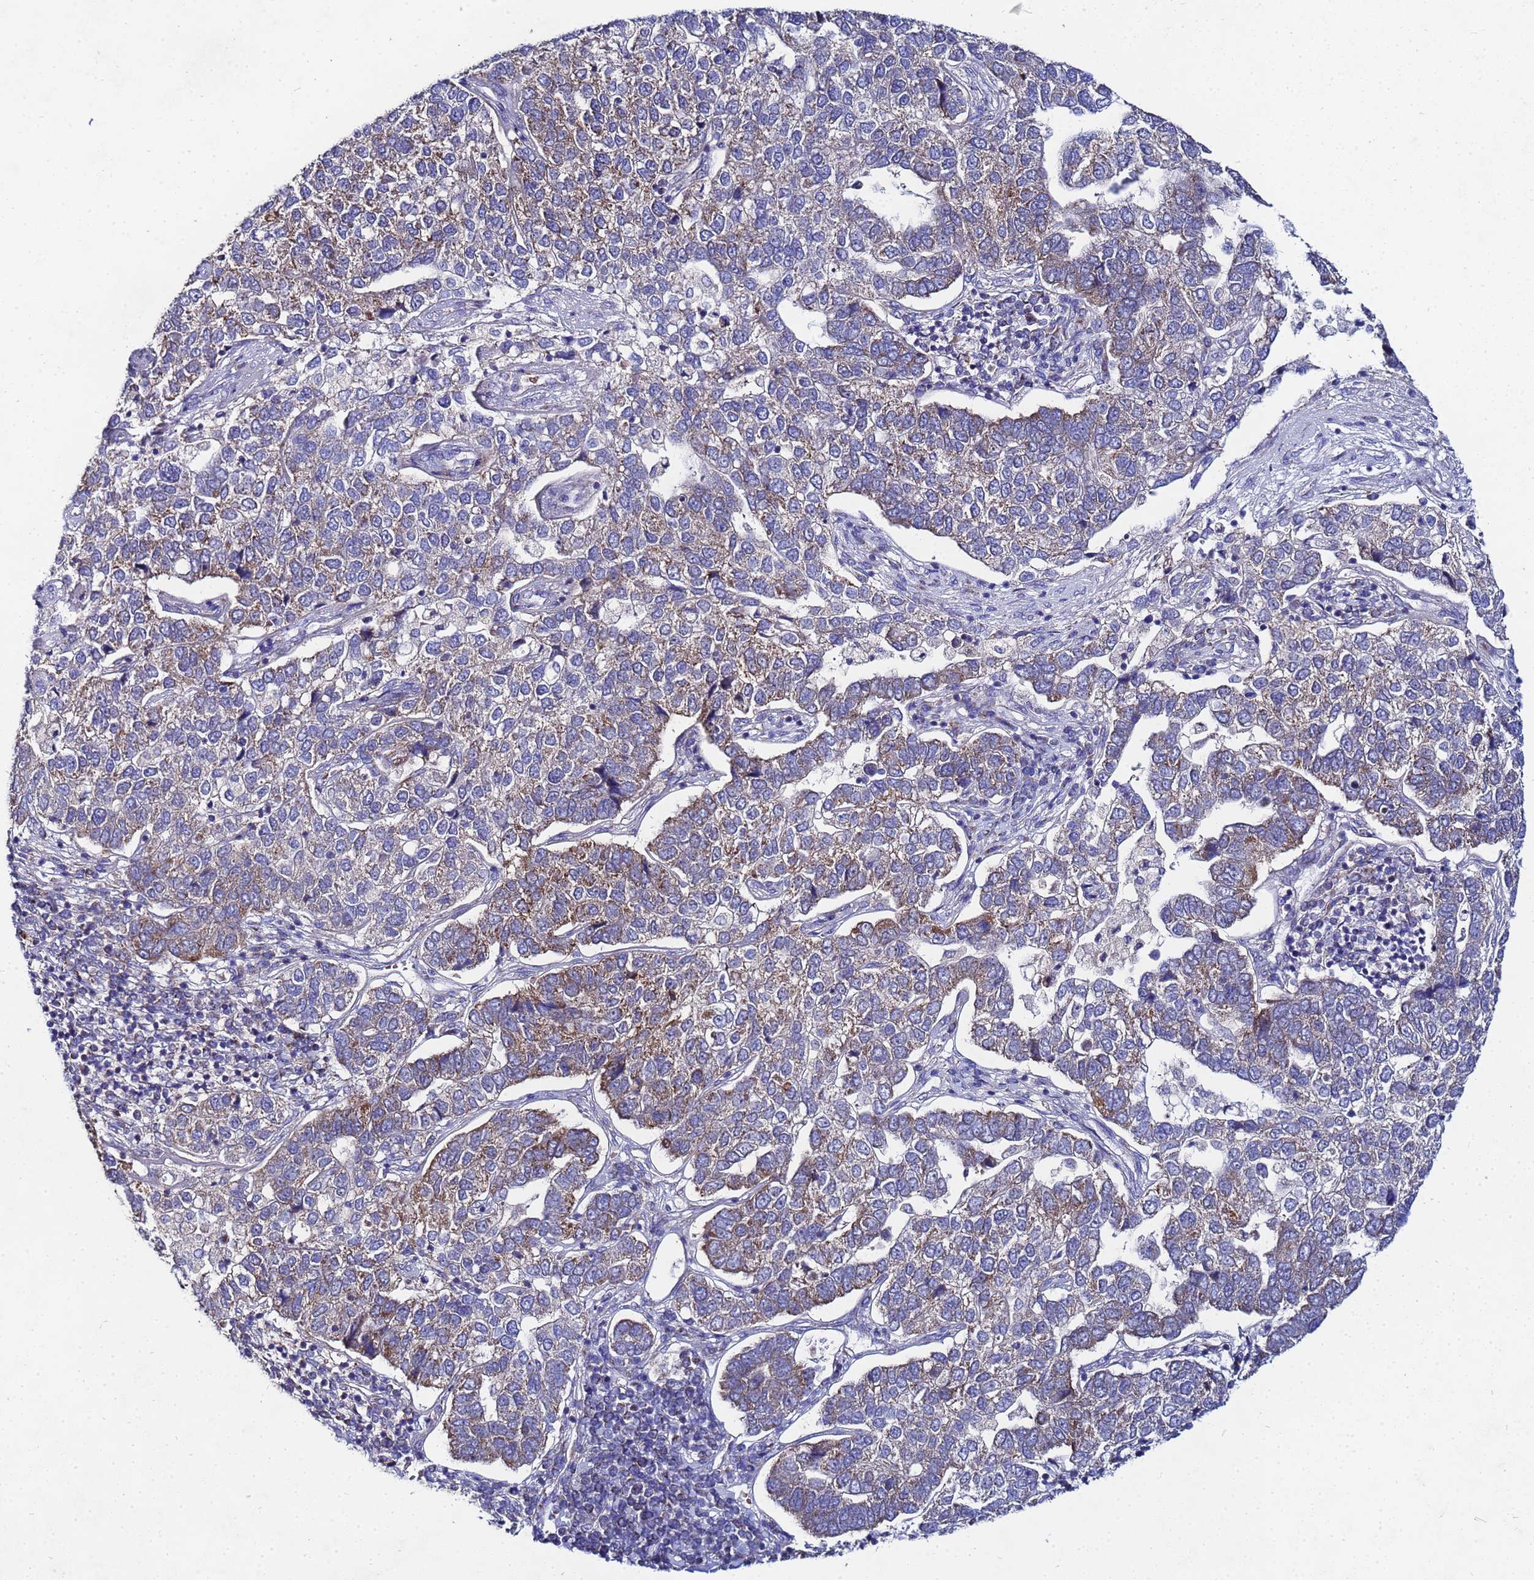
{"staining": {"intensity": "moderate", "quantity": "25%-75%", "location": "cytoplasmic/membranous"}, "tissue": "pancreatic cancer", "cell_type": "Tumor cells", "image_type": "cancer", "snomed": [{"axis": "morphology", "description": "Adenocarcinoma, NOS"}, {"axis": "topography", "description": "Pancreas"}], "caption": "Pancreatic cancer (adenocarcinoma) was stained to show a protein in brown. There is medium levels of moderate cytoplasmic/membranous staining in about 25%-75% of tumor cells.", "gene": "FAHD2A", "patient": {"sex": "female", "age": 61}}